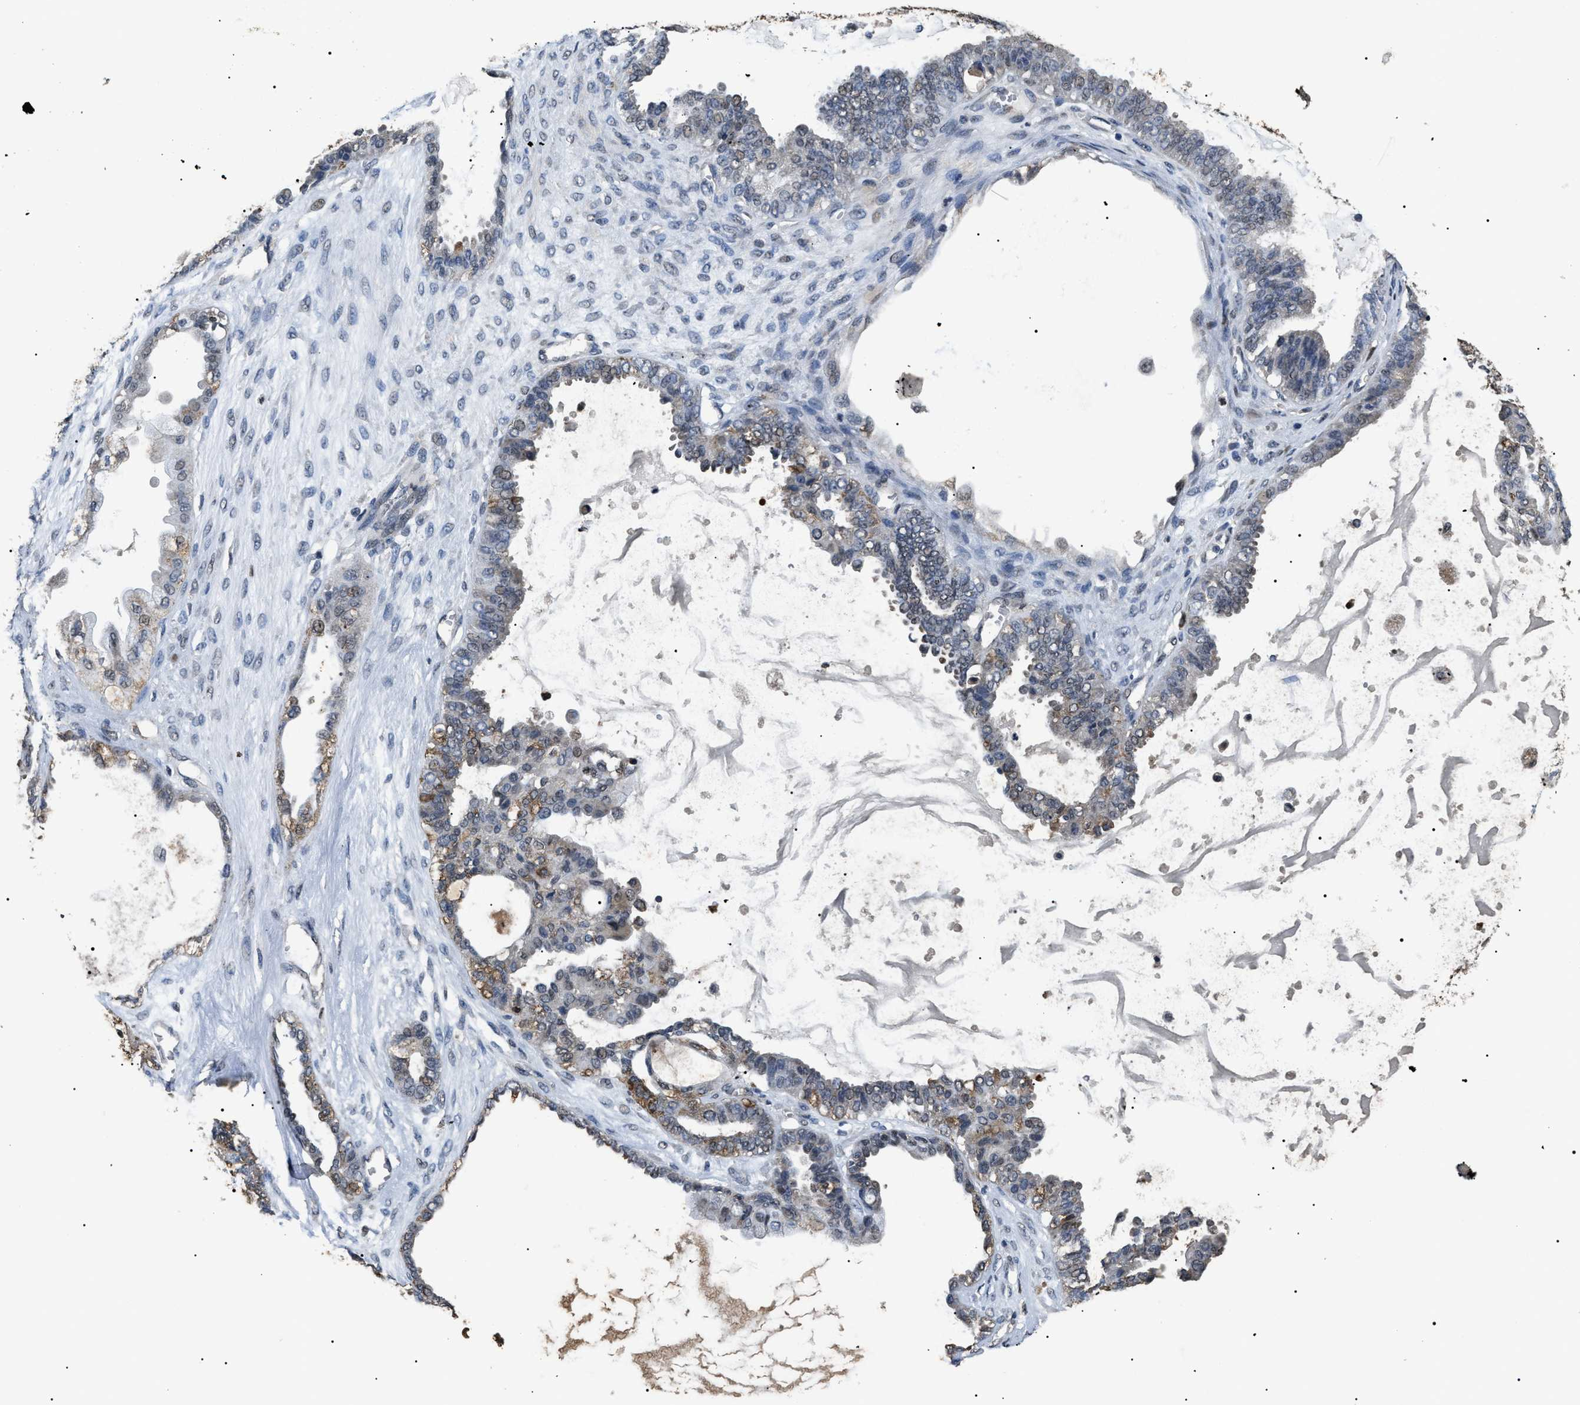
{"staining": {"intensity": "weak", "quantity": "<25%", "location": "cytoplasmic/membranous,nuclear"}, "tissue": "ovarian cancer", "cell_type": "Tumor cells", "image_type": "cancer", "snomed": [{"axis": "morphology", "description": "Carcinoma, NOS"}, {"axis": "morphology", "description": "Carcinoma, endometroid"}, {"axis": "topography", "description": "Ovary"}], "caption": "This is an immunohistochemistry (IHC) micrograph of human carcinoma (ovarian). There is no expression in tumor cells.", "gene": "ANP32E", "patient": {"sex": "female", "age": 50}}